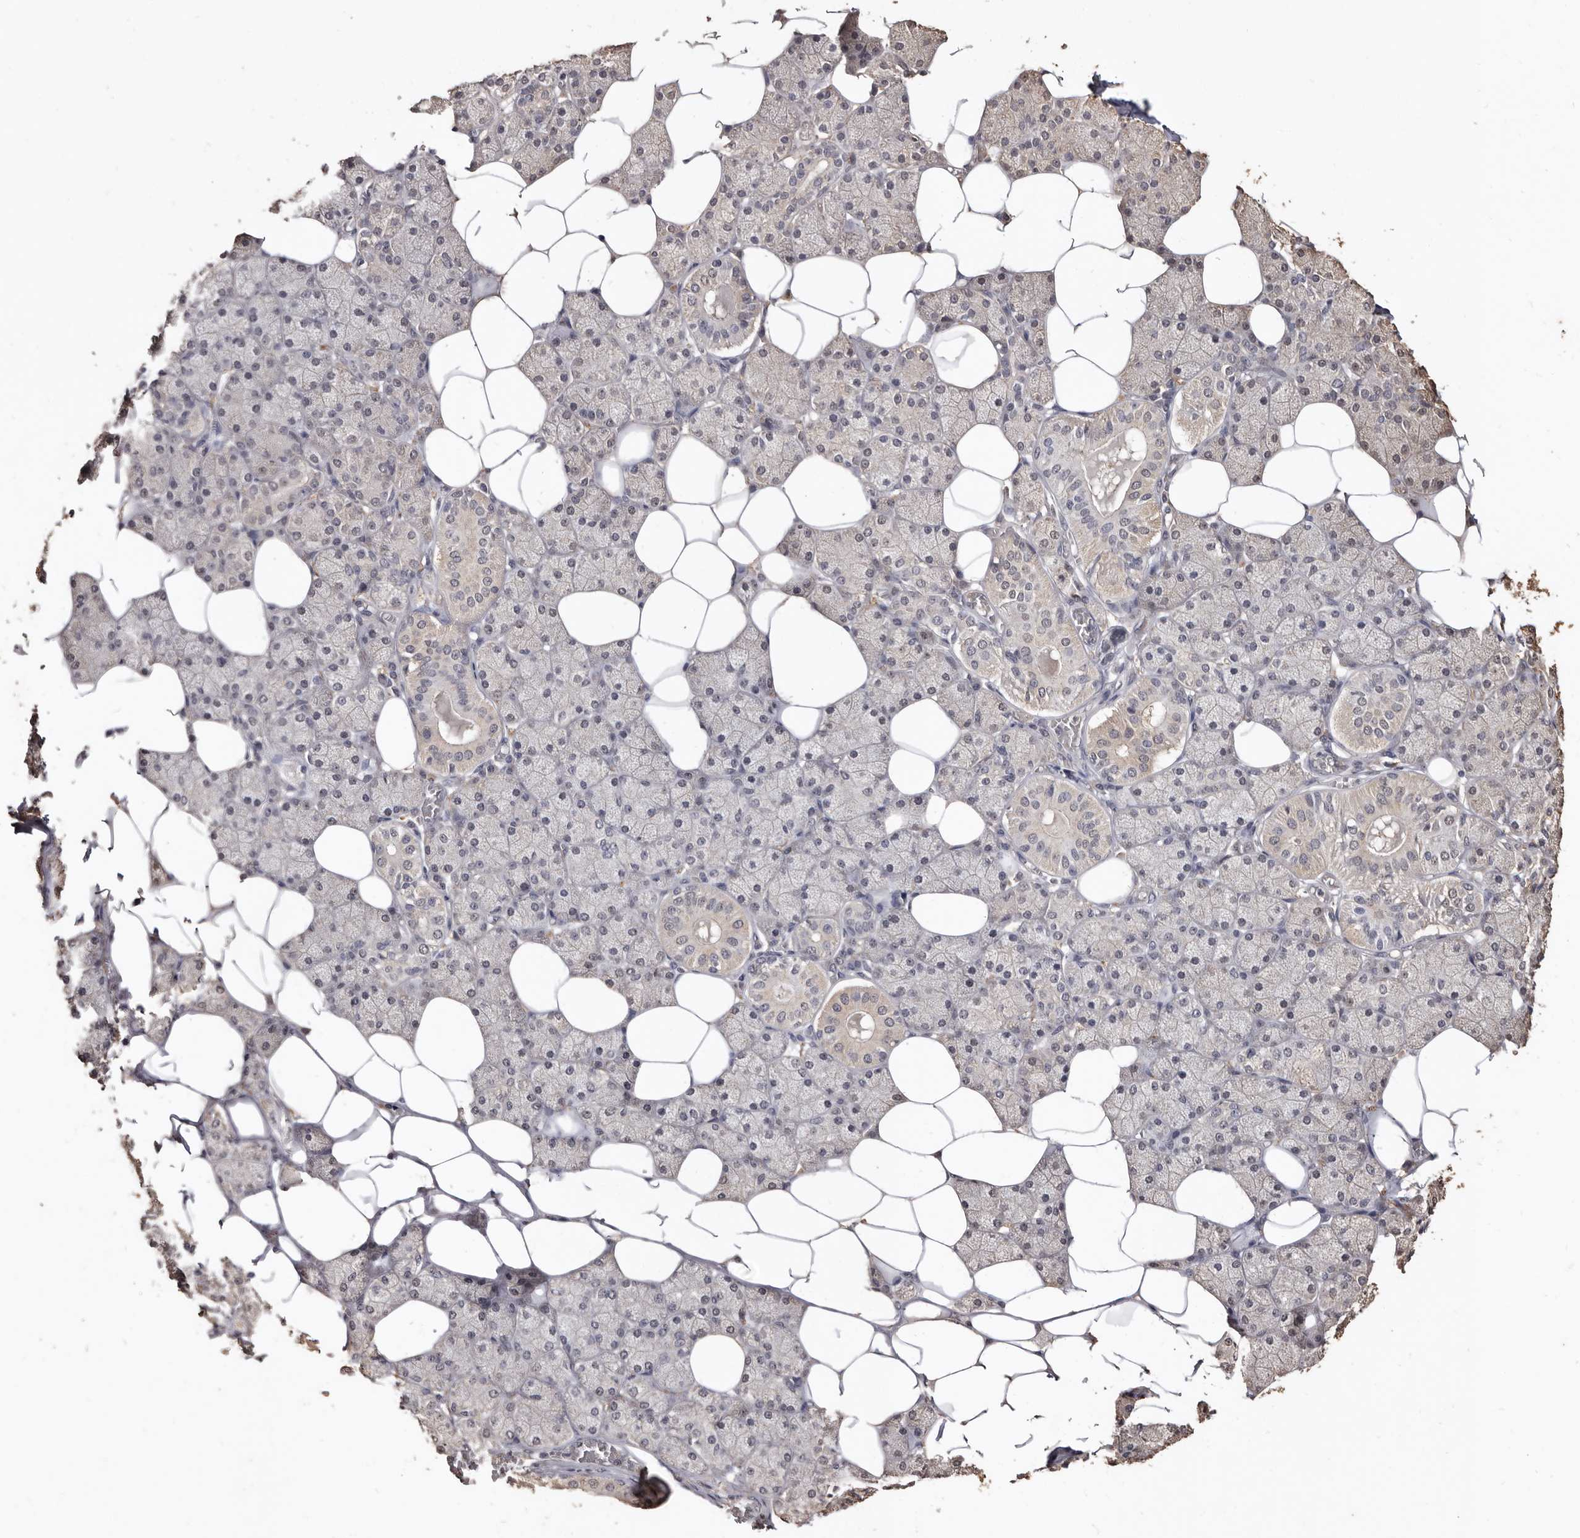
{"staining": {"intensity": "weak", "quantity": "25%-75%", "location": "cytoplasmic/membranous"}, "tissue": "salivary gland", "cell_type": "Glandular cells", "image_type": "normal", "snomed": [{"axis": "morphology", "description": "Normal tissue, NOS"}, {"axis": "topography", "description": "Salivary gland"}], "caption": "A histopathology image of human salivary gland stained for a protein exhibits weak cytoplasmic/membranous brown staining in glandular cells.", "gene": "INAVA", "patient": {"sex": "female", "age": 33}}